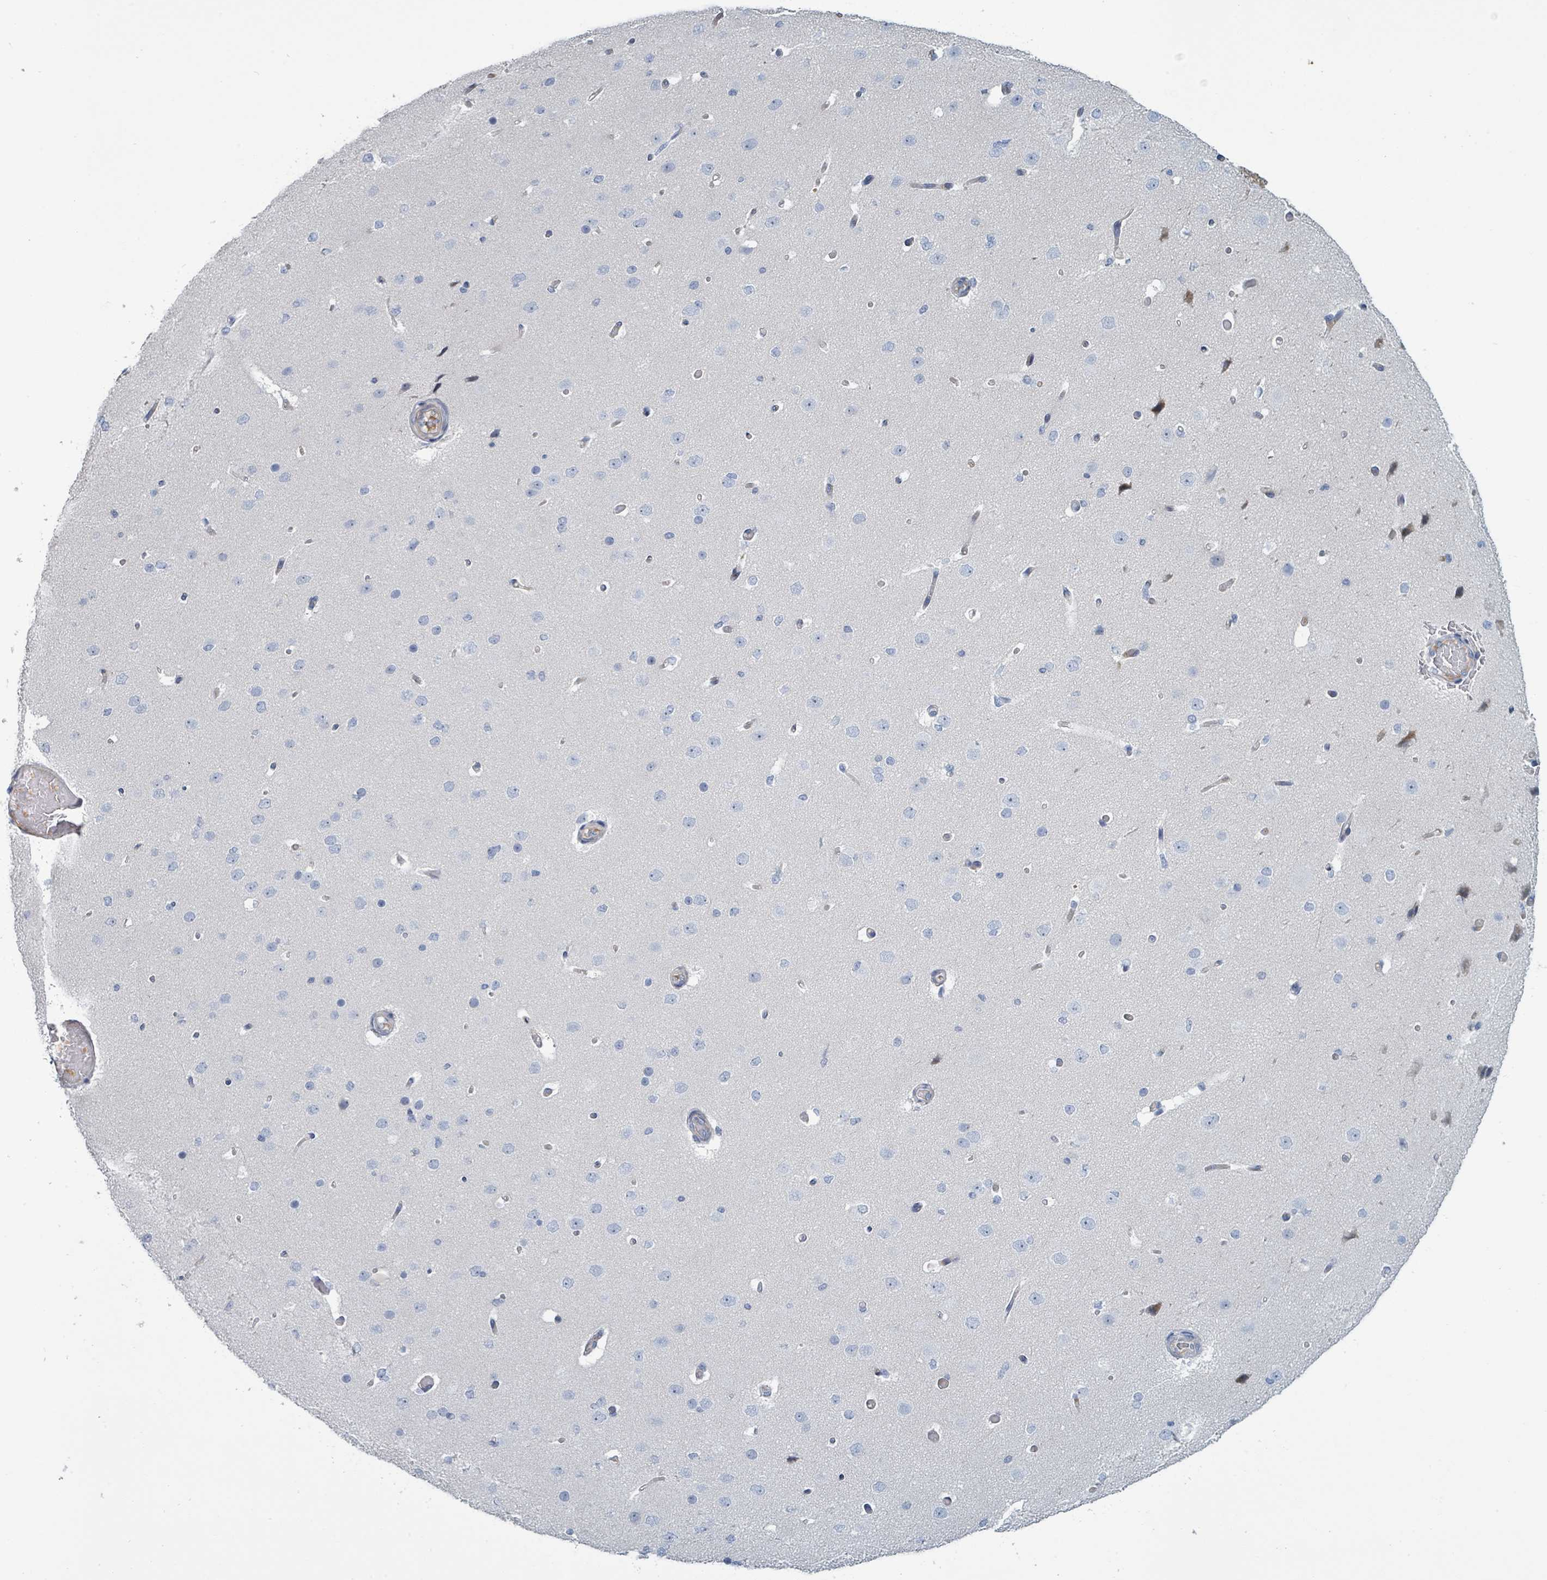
{"staining": {"intensity": "negative", "quantity": "none", "location": "none"}, "tissue": "cerebral cortex", "cell_type": "Endothelial cells", "image_type": "normal", "snomed": [{"axis": "morphology", "description": "Normal tissue, NOS"}, {"axis": "morphology", "description": "Inflammation, NOS"}, {"axis": "topography", "description": "Cerebral cortex"}], "caption": "The immunohistochemistry (IHC) histopathology image has no significant expression in endothelial cells of cerebral cortex. (Brightfield microscopy of DAB (3,3'-diaminobenzidine) immunohistochemistry at high magnification).", "gene": "RAB33B", "patient": {"sex": "male", "age": 6}}